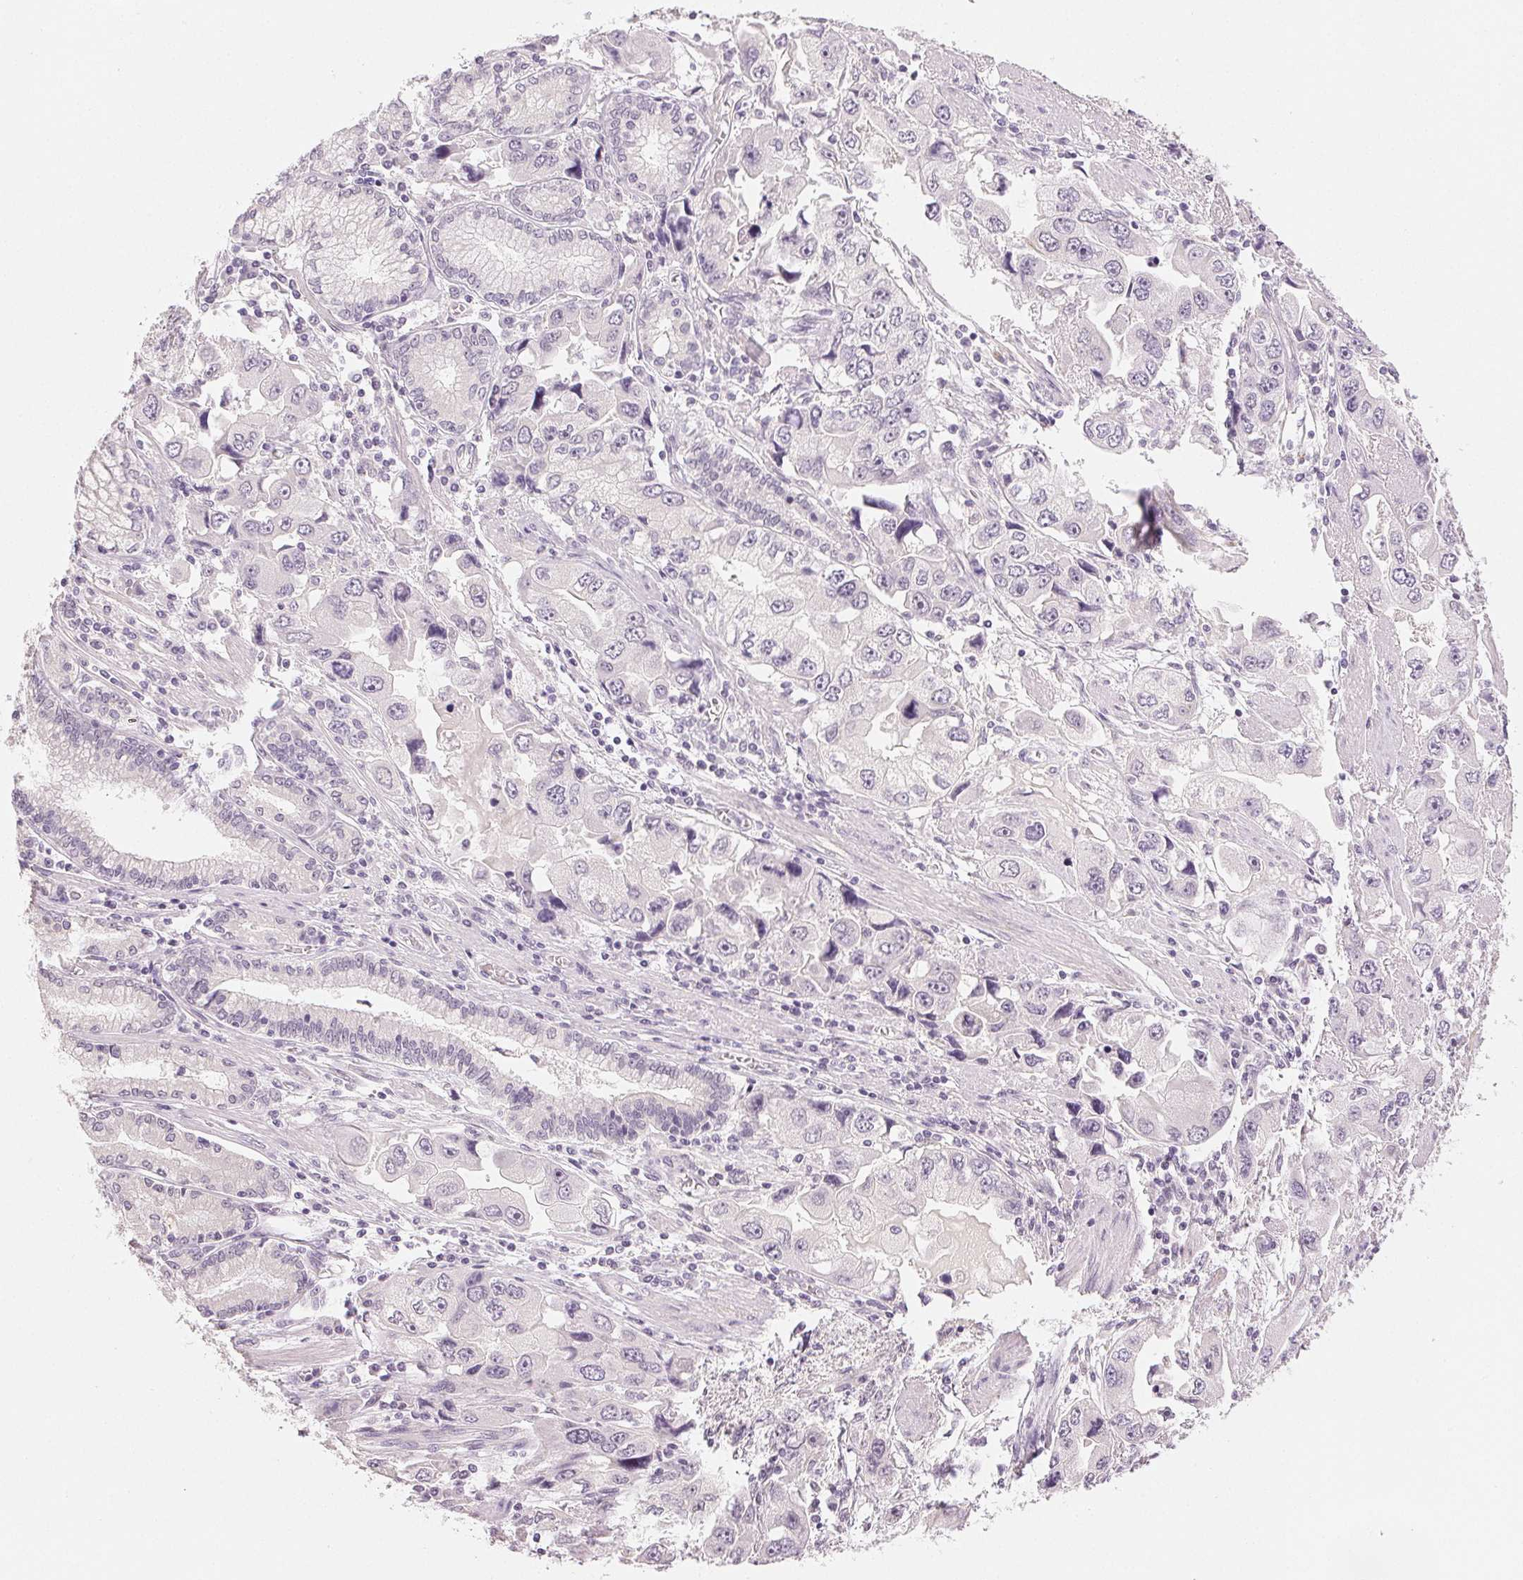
{"staining": {"intensity": "negative", "quantity": "none", "location": "none"}, "tissue": "stomach cancer", "cell_type": "Tumor cells", "image_type": "cancer", "snomed": [{"axis": "morphology", "description": "Adenocarcinoma, NOS"}, {"axis": "topography", "description": "Stomach, lower"}], "caption": "Tumor cells show no significant expression in stomach adenocarcinoma. (DAB (3,3'-diaminobenzidine) IHC with hematoxylin counter stain).", "gene": "MAP1LC3A", "patient": {"sex": "female", "age": 93}}